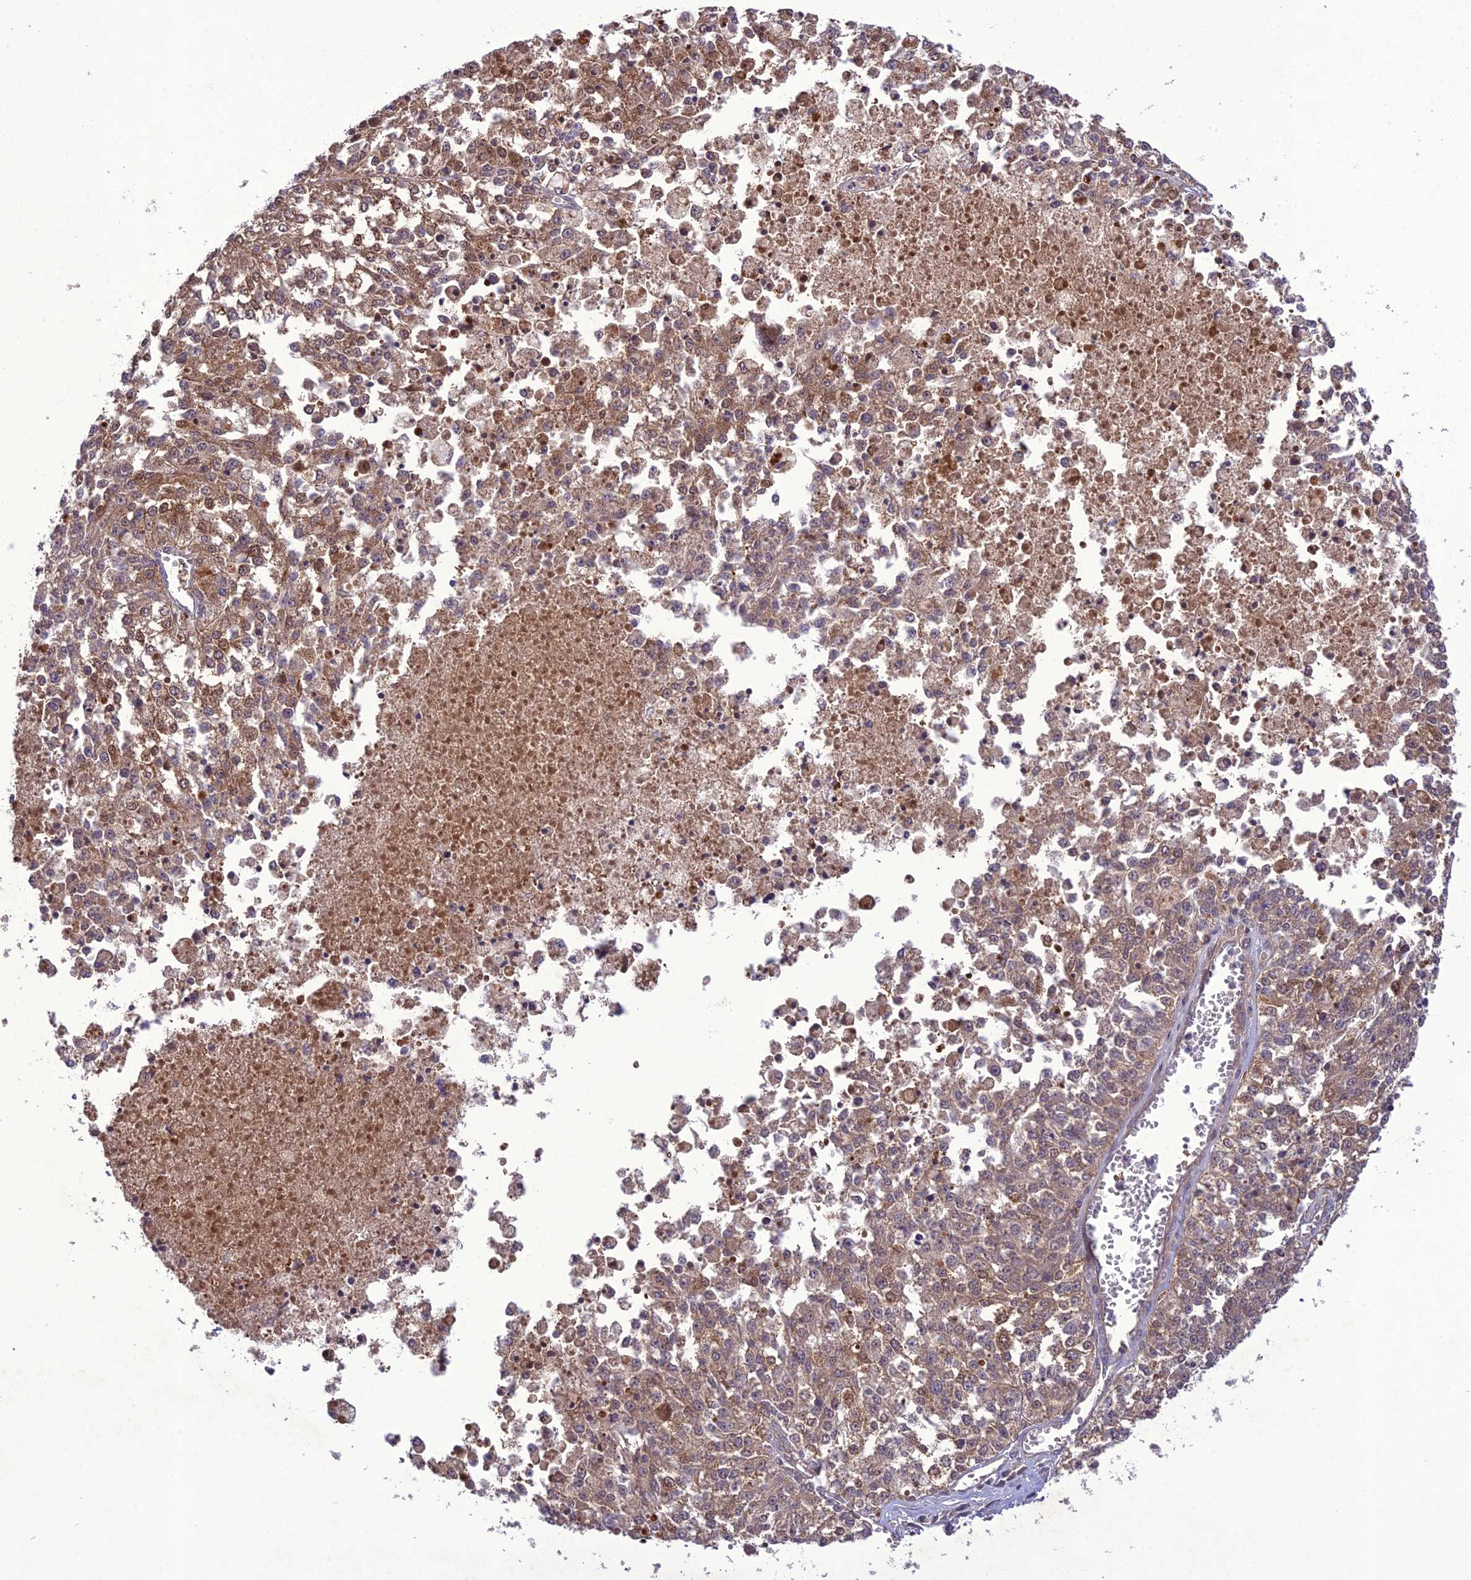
{"staining": {"intensity": "moderate", "quantity": ">75%", "location": "cytoplasmic/membranous,nuclear"}, "tissue": "melanoma", "cell_type": "Tumor cells", "image_type": "cancer", "snomed": [{"axis": "morphology", "description": "Malignant melanoma, NOS"}, {"axis": "topography", "description": "Skin"}], "caption": "Protein expression analysis of human melanoma reveals moderate cytoplasmic/membranous and nuclear staining in approximately >75% of tumor cells.", "gene": "GDF6", "patient": {"sex": "female", "age": 64}}